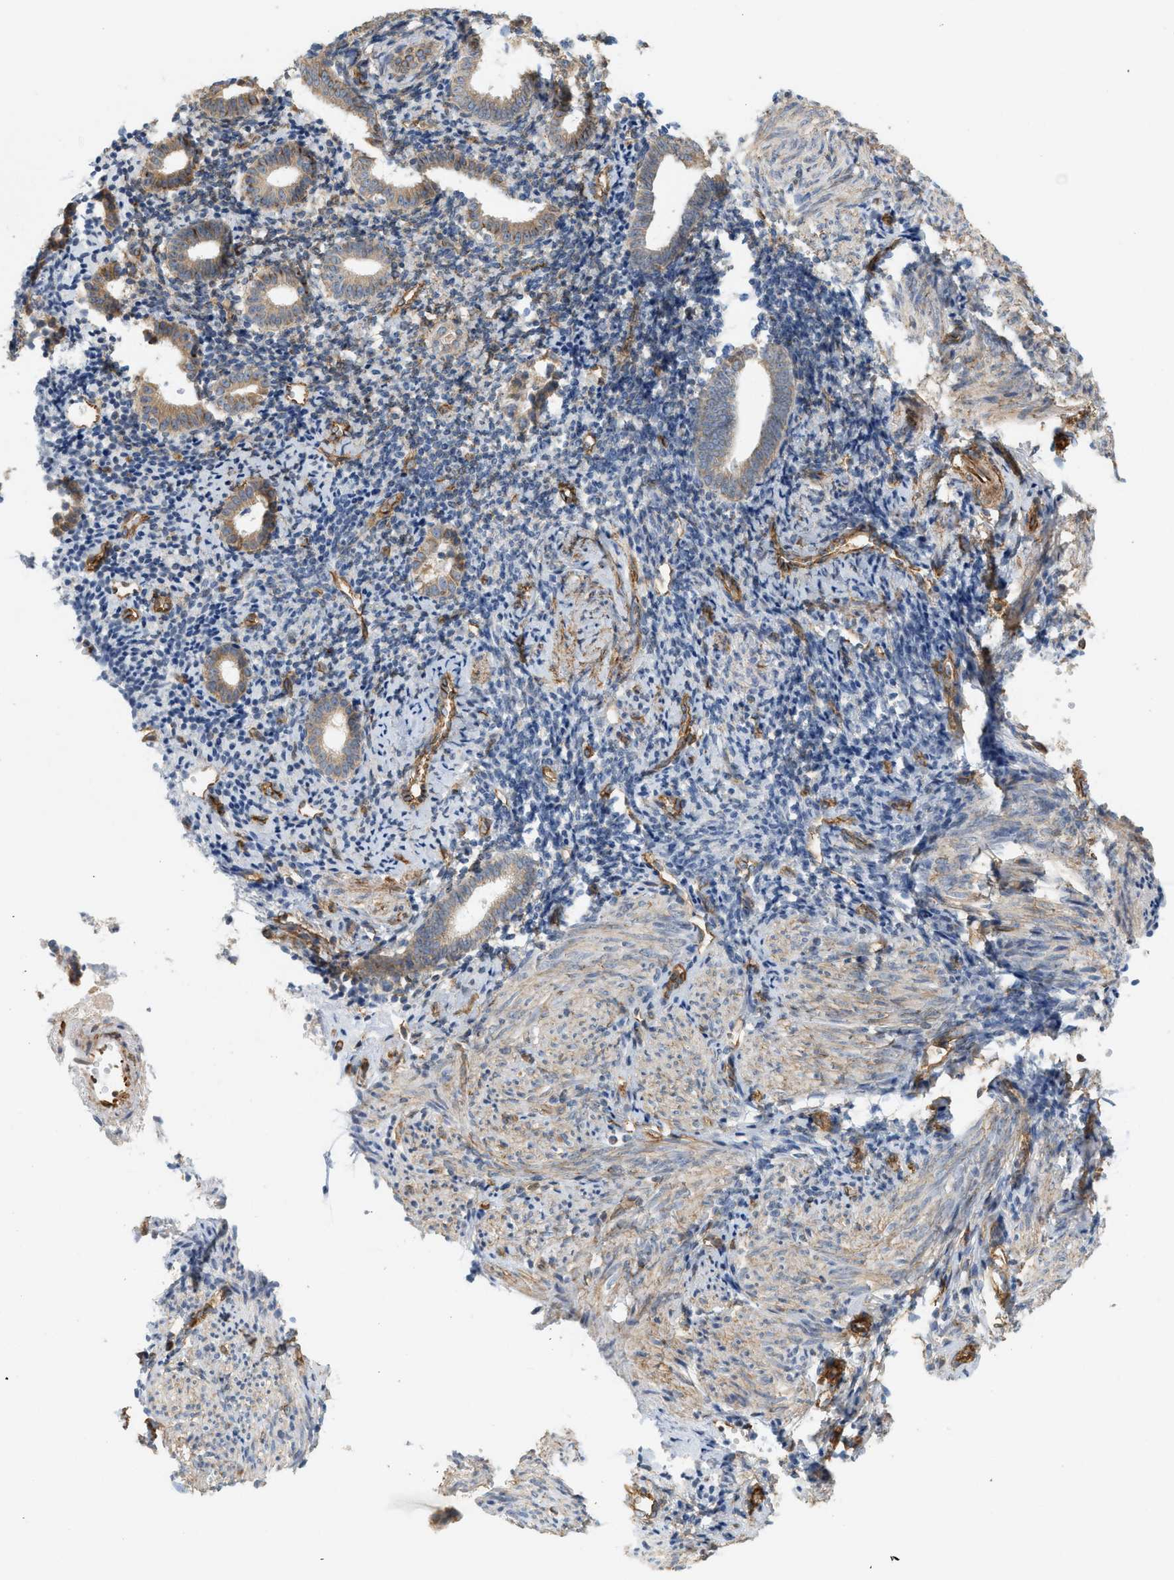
{"staining": {"intensity": "weak", "quantity": "25%-75%", "location": "cytoplasmic/membranous"}, "tissue": "endometrium", "cell_type": "Cells in endometrial stroma", "image_type": "normal", "snomed": [{"axis": "morphology", "description": "Normal tissue, NOS"}, {"axis": "topography", "description": "Endometrium"}], "caption": "Endometrium stained with immunohistochemistry displays weak cytoplasmic/membranous positivity in approximately 25%-75% of cells in endometrial stroma. Using DAB (3,3'-diaminobenzidine) (brown) and hematoxylin (blue) stains, captured at high magnification using brightfield microscopy.", "gene": "SVOP", "patient": {"sex": "female", "age": 50}}